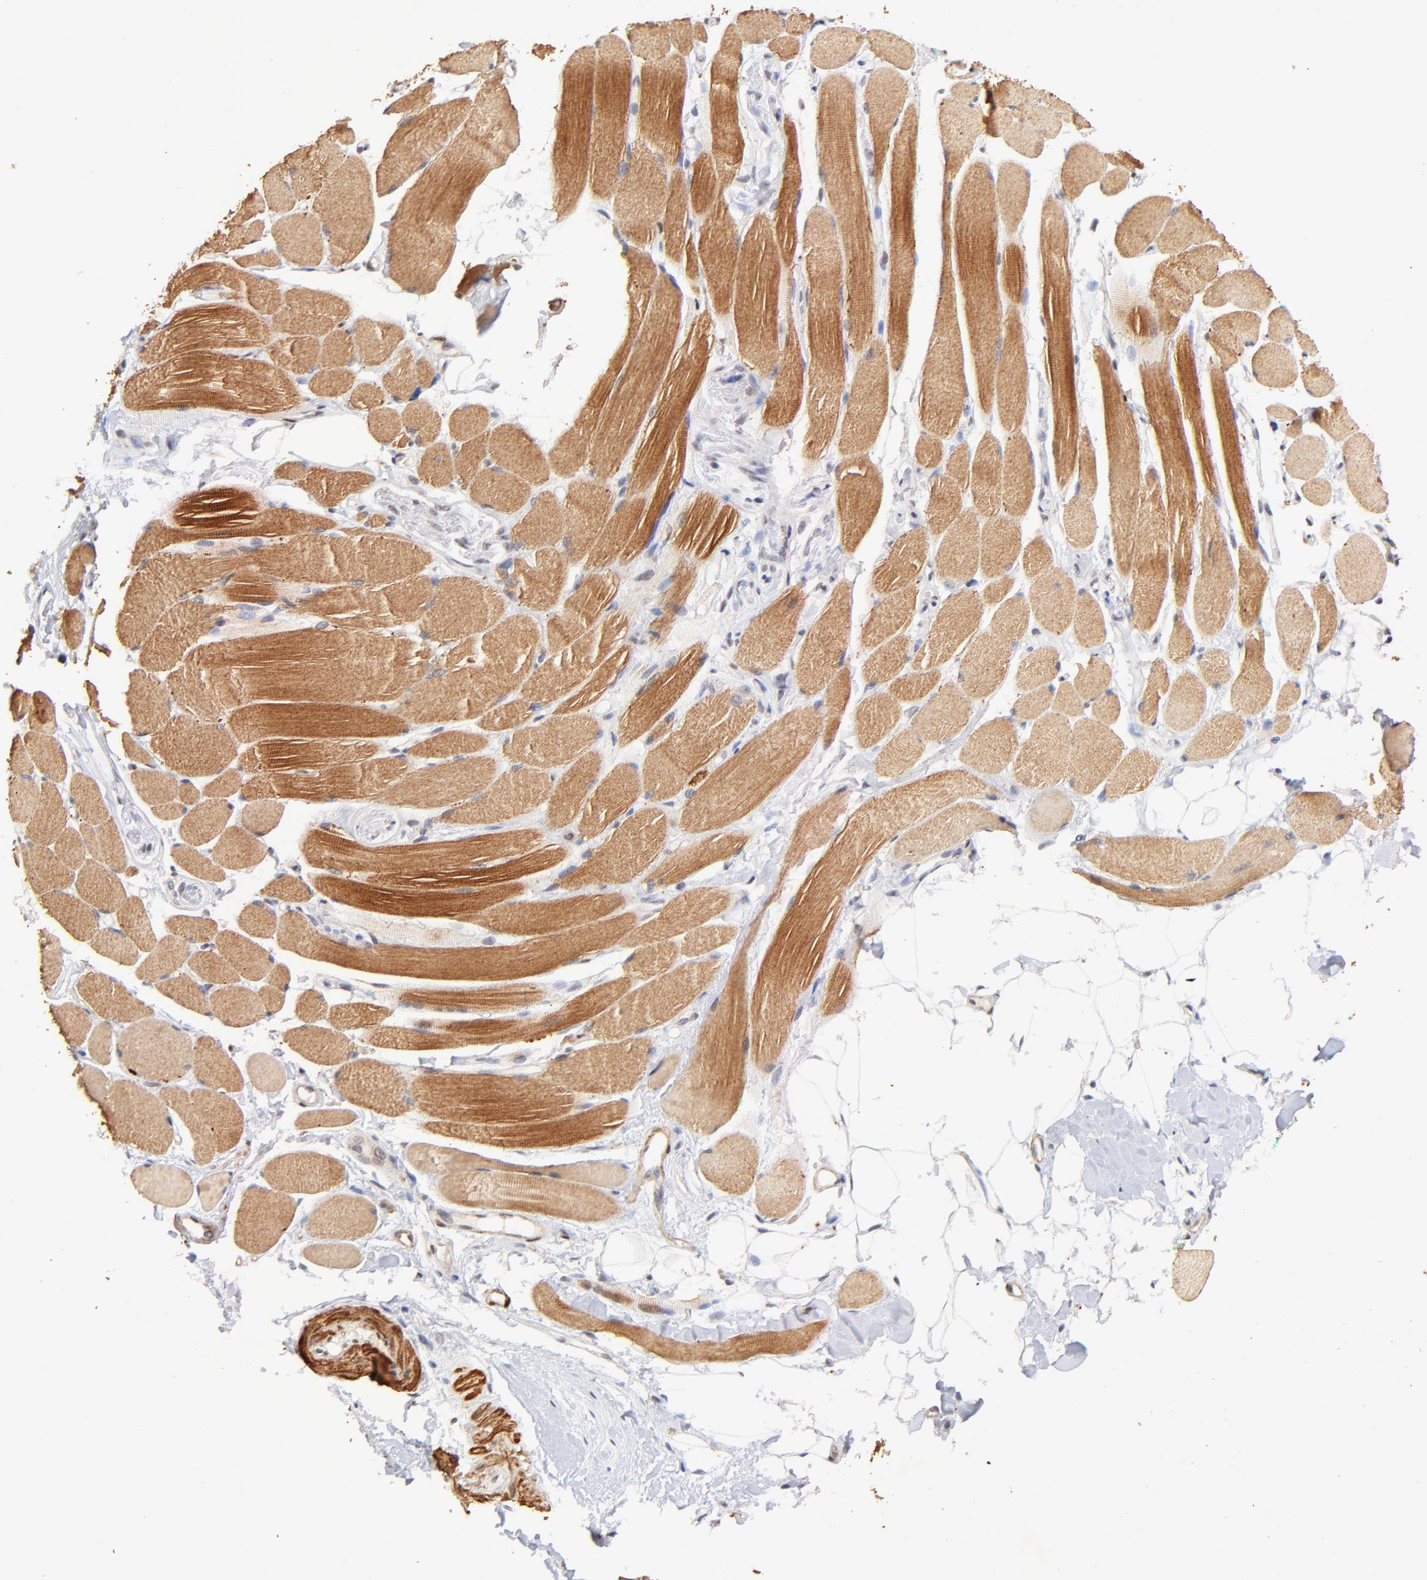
{"staining": {"intensity": "weak", "quantity": ">75%", "location": "cytoplasmic/membranous"}, "tissue": "skeletal muscle", "cell_type": "Myocytes", "image_type": "normal", "snomed": [{"axis": "morphology", "description": "Normal tissue, NOS"}, {"axis": "topography", "description": "Skeletal muscle"}, {"axis": "topography", "description": "Peripheral nerve tissue"}], "caption": "DAB (3,3'-diaminobenzidine) immunohistochemical staining of normal human skeletal muscle reveals weak cytoplasmic/membranous protein staining in about >75% of myocytes. (brown staining indicates protein expression, while blue staining denotes nuclei).", "gene": "ZFP92", "patient": {"sex": "female", "age": 84}}